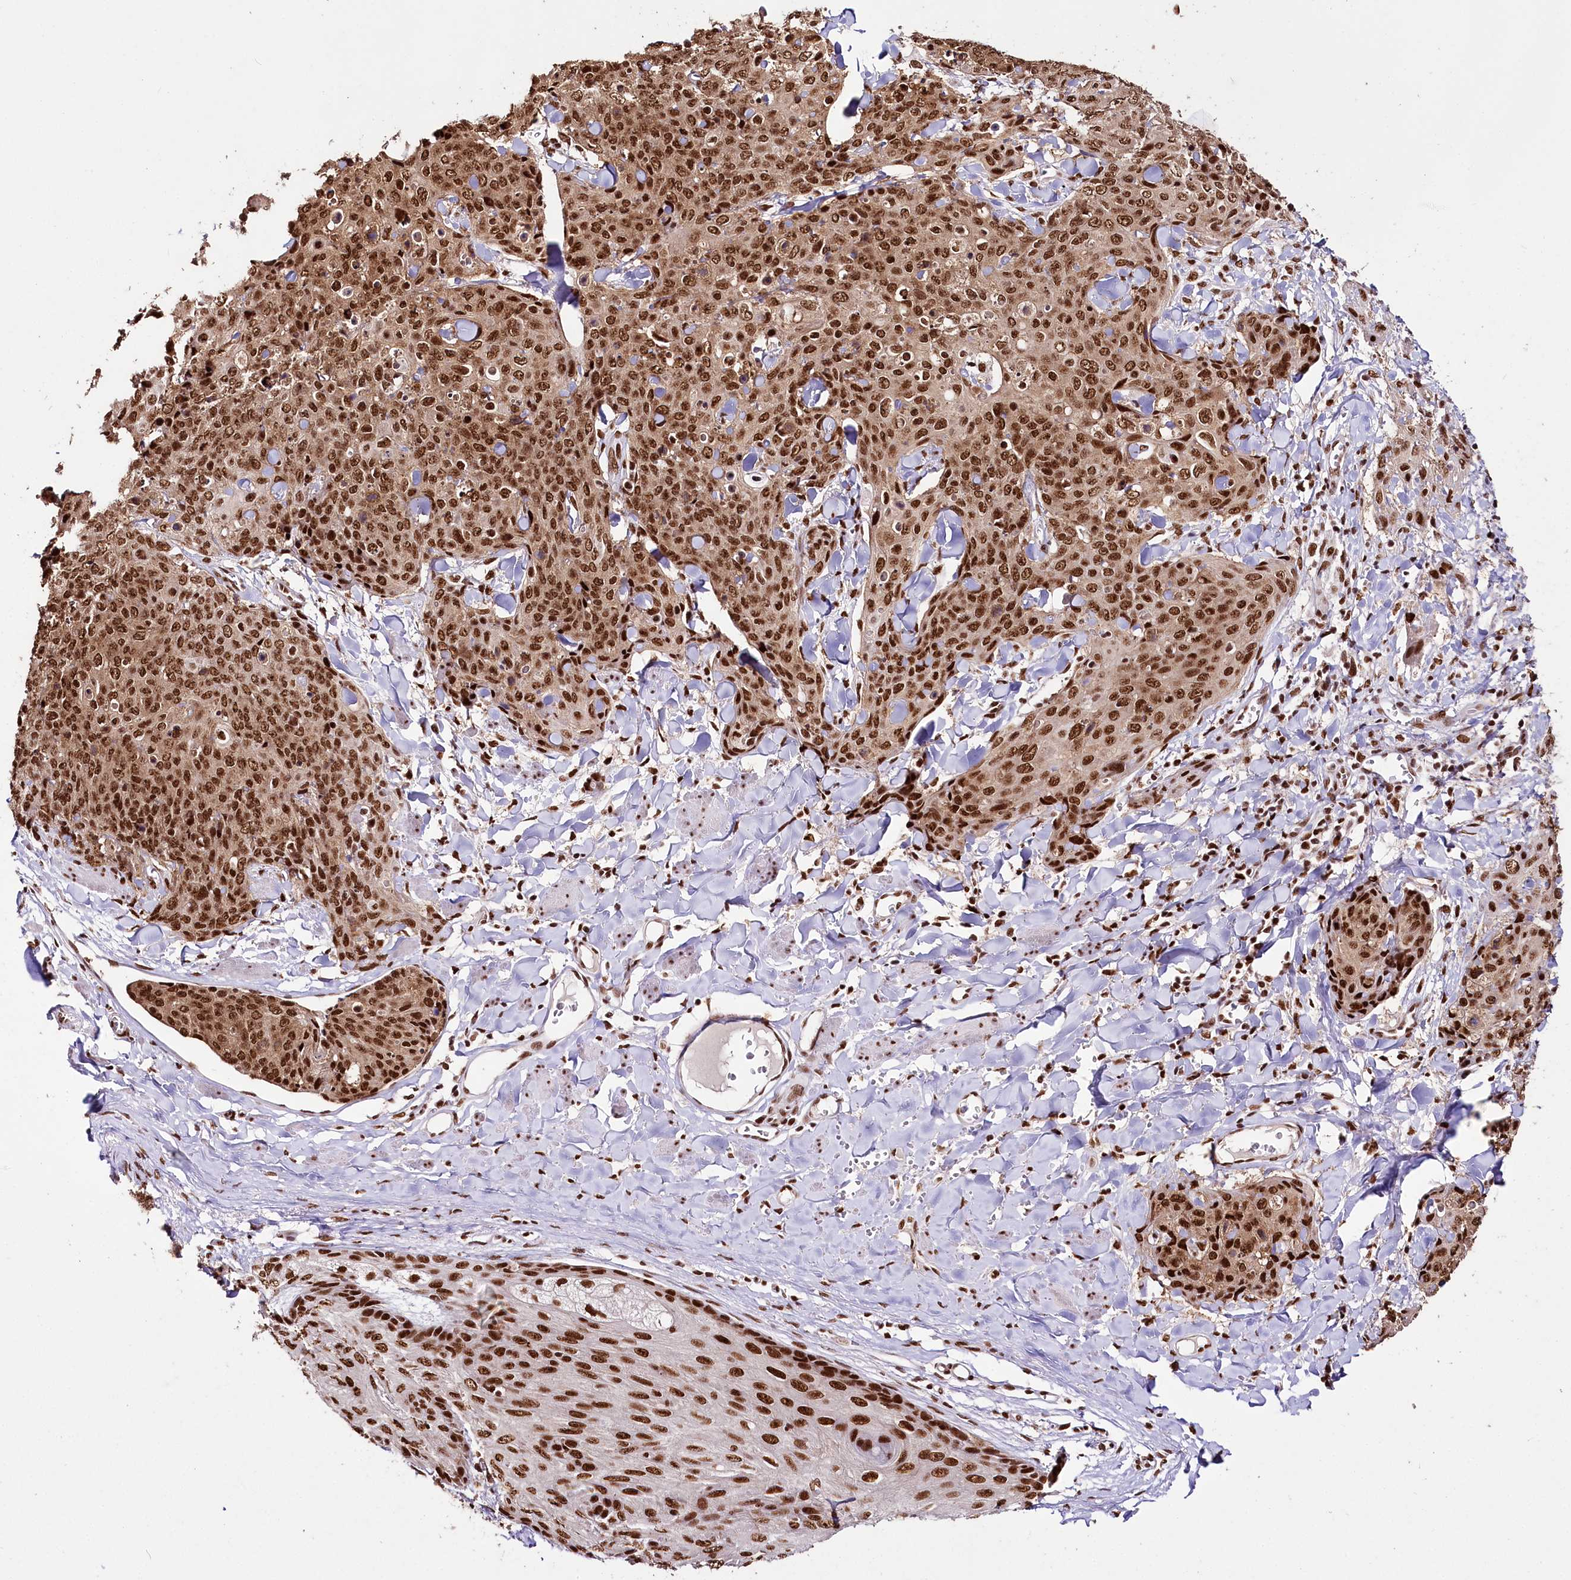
{"staining": {"intensity": "strong", "quantity": ">75%", "location": "nuclear"}, "tissue": "skin cancer", "cell_type": "Tumor cells", "image_type": "cancer", "snomed": [{"axis": "morphology", "description": "Squamous cell carcinoma, NOS"}, {"axis": "topography", "description": "Skin"}, {"axis": "topography", "description": "Vulva"}], "caption": "The histopathology image exhibits staining of skin cancer (squamous cell carcinoma), revealing strong nuclear protein positivity (brown color) within tumor cells.", "gene": "SMARCE1", "patient": {"sex": "female", "age": 85}}